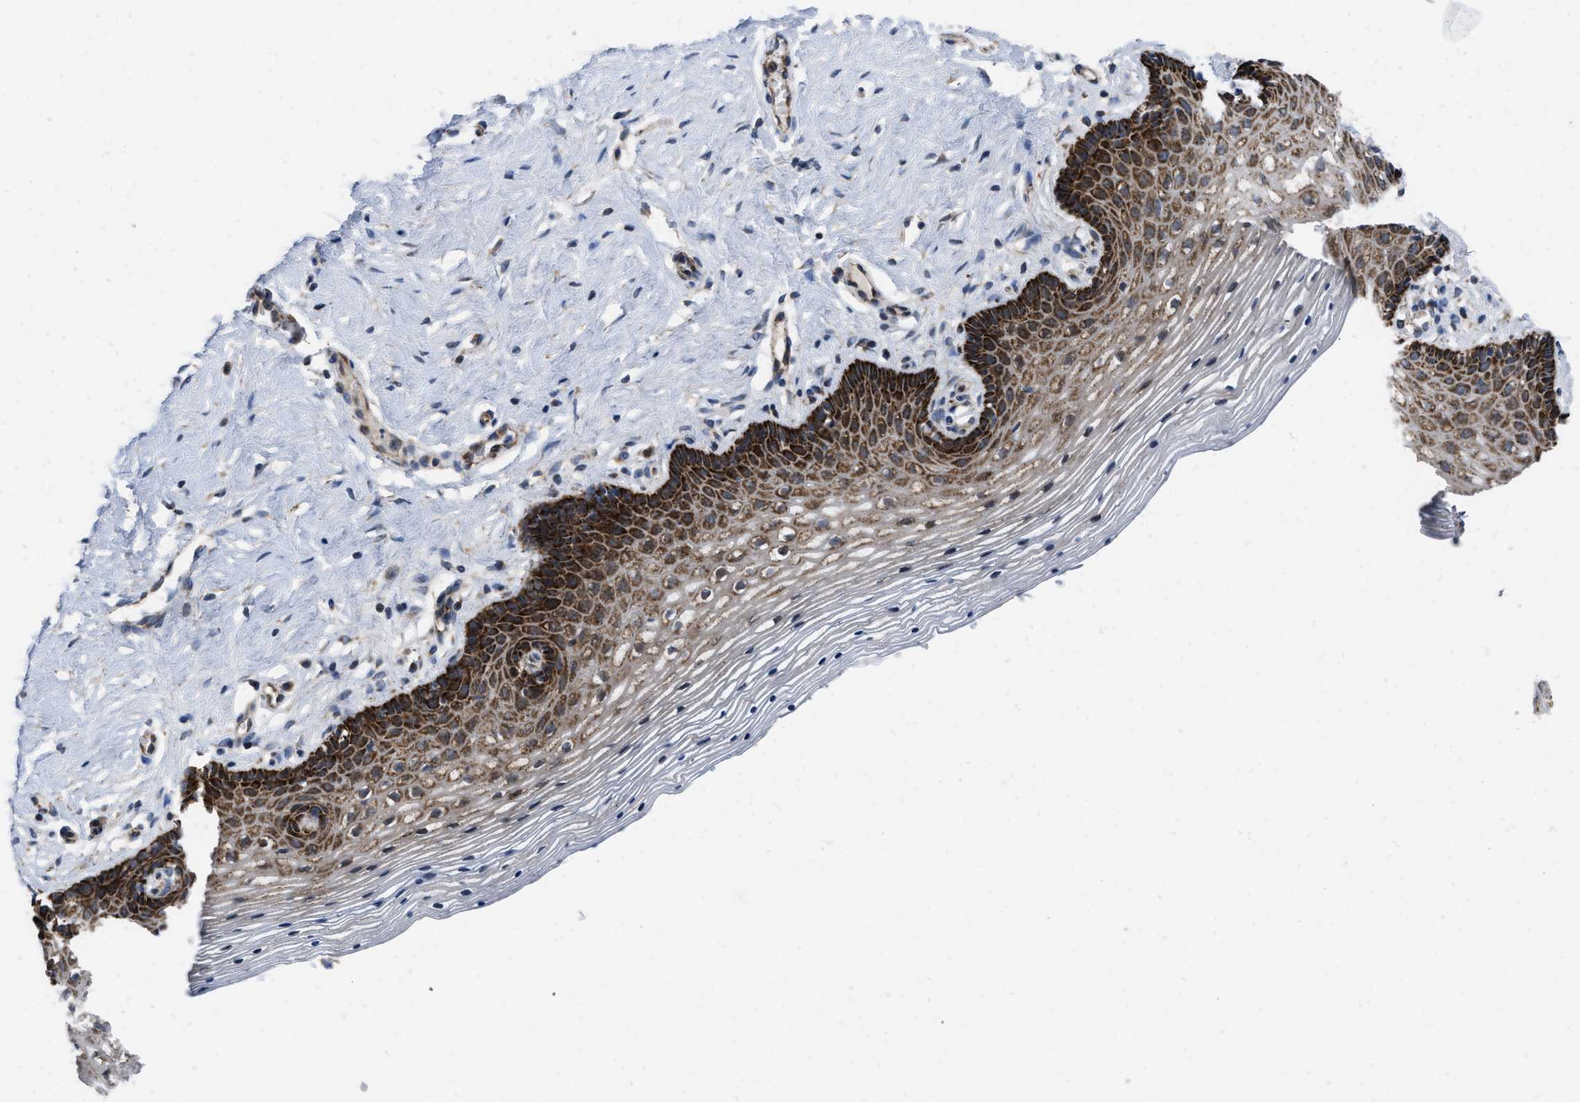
{"staining": {"intensity": "strong", "quantity": ">75%", "location": "cytoplasmic/membranous"}, "tissue": "vagina", "cell_type": "Squamous epithelial cells", "image_type": "normal", "snomed": [{"axis": "morphology", "description": "Normal tissue, NOS"}, {"axis": "topography", "description": "Vagina"}], "caption": "Protein analysis of benign vagina displays strong cytoplasmic/membranous expression in about >75% of squamous epithelial cells. Immunohistochemistry stains the protein in brown and the nuclei are stained blue.", "gene": "AKAP1", "patient": {"sex": "female", "age": 32}}